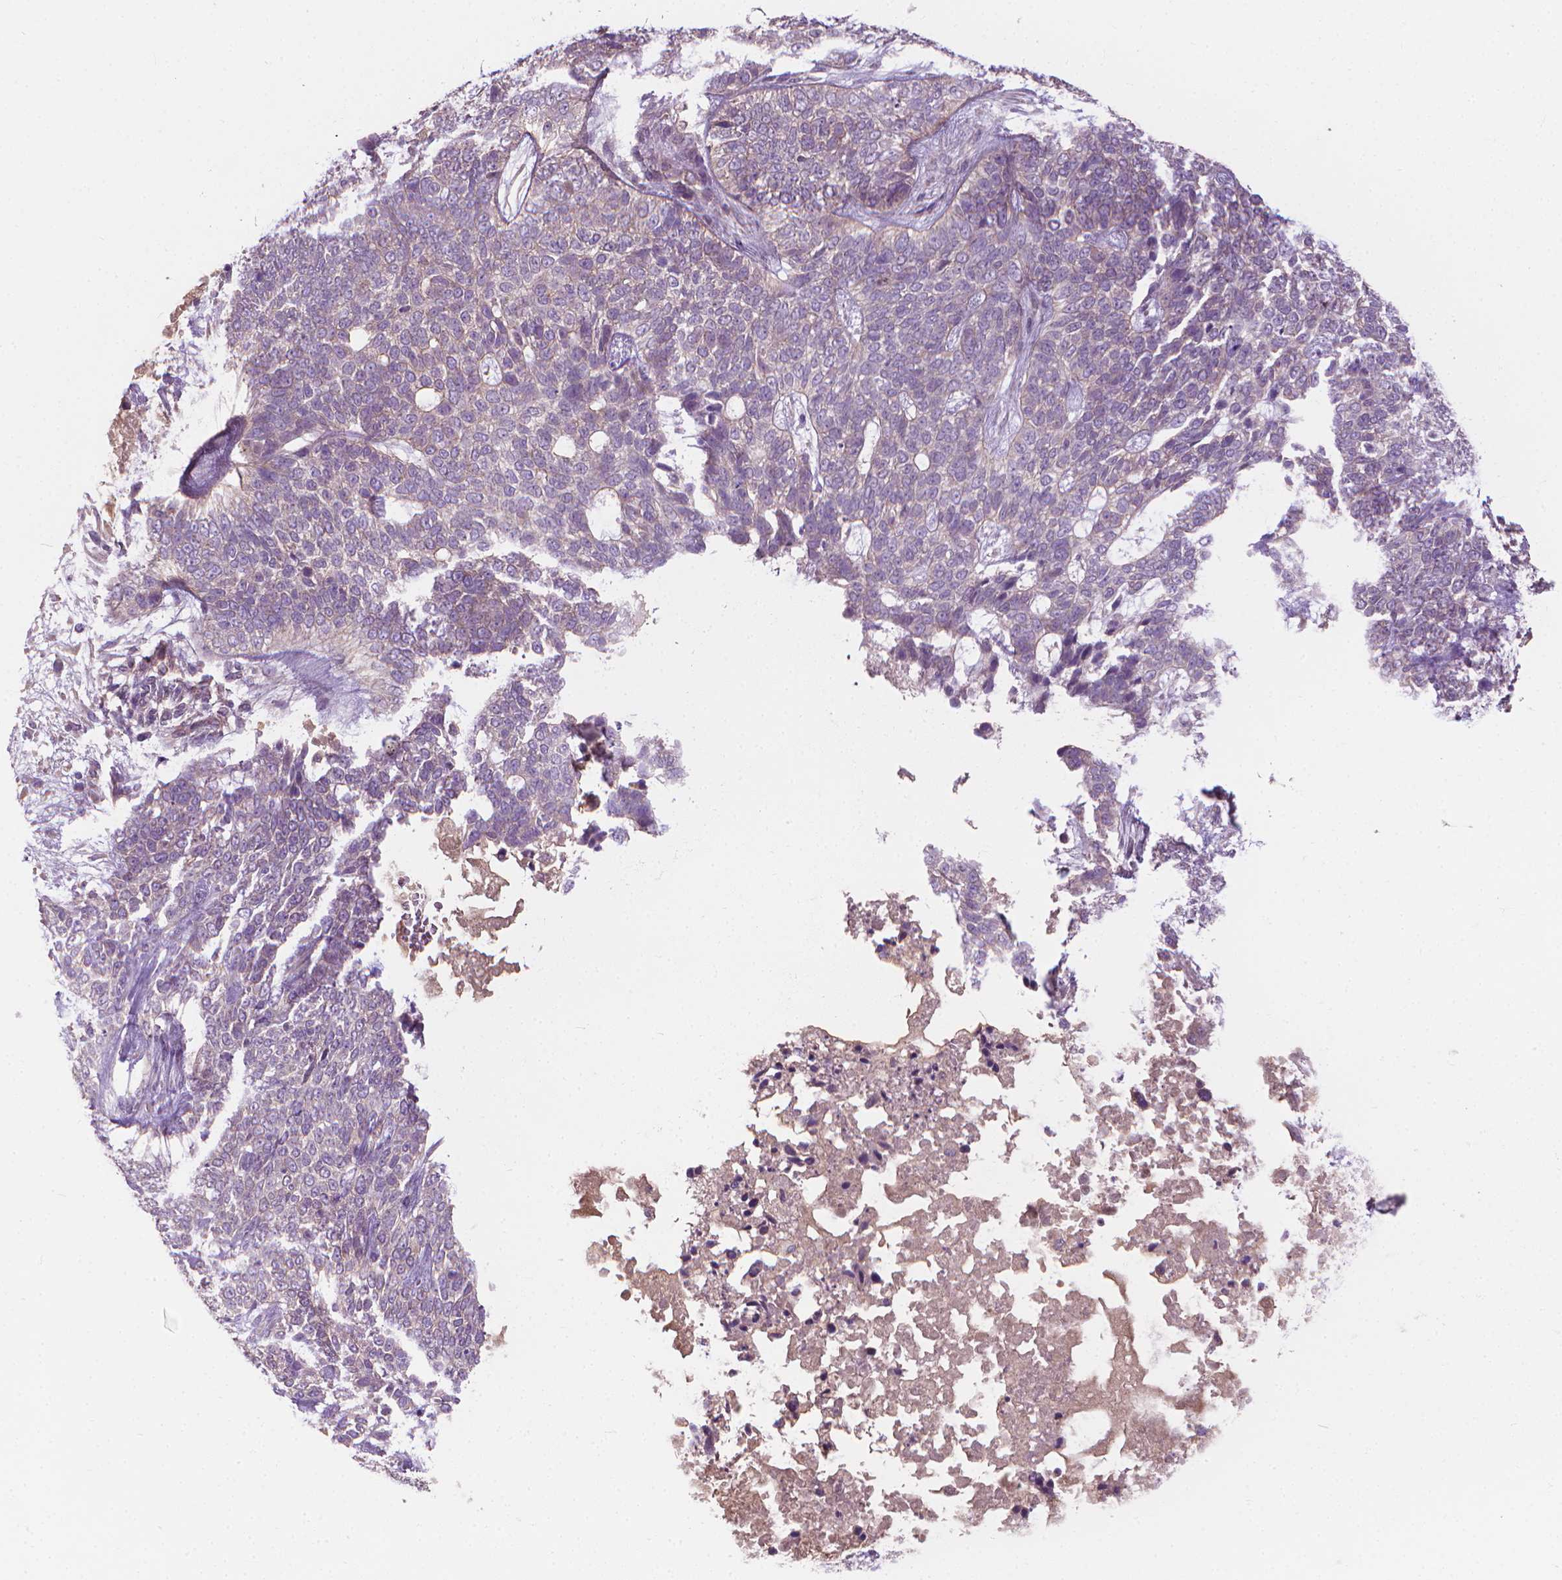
{"staining": {"intensity": "negative", "quantity": "none", "location": "none"}, "tissue": "skin cancer", "cell_type": "Tumor cells", "image_type": "cancer", "snomed": [{"axis": "morphology", "description": "Basal cell carcinoma"}, {"axis": "topography", "description": "Skin"}], "caption": "This is an immunohistochemistry (IHC) micrograph of human basal cell carcinoma (skin). There is no positivity in tumor cells.", "gene": "RIIAD1", "patient": {"sex": "female", "age": 69}}